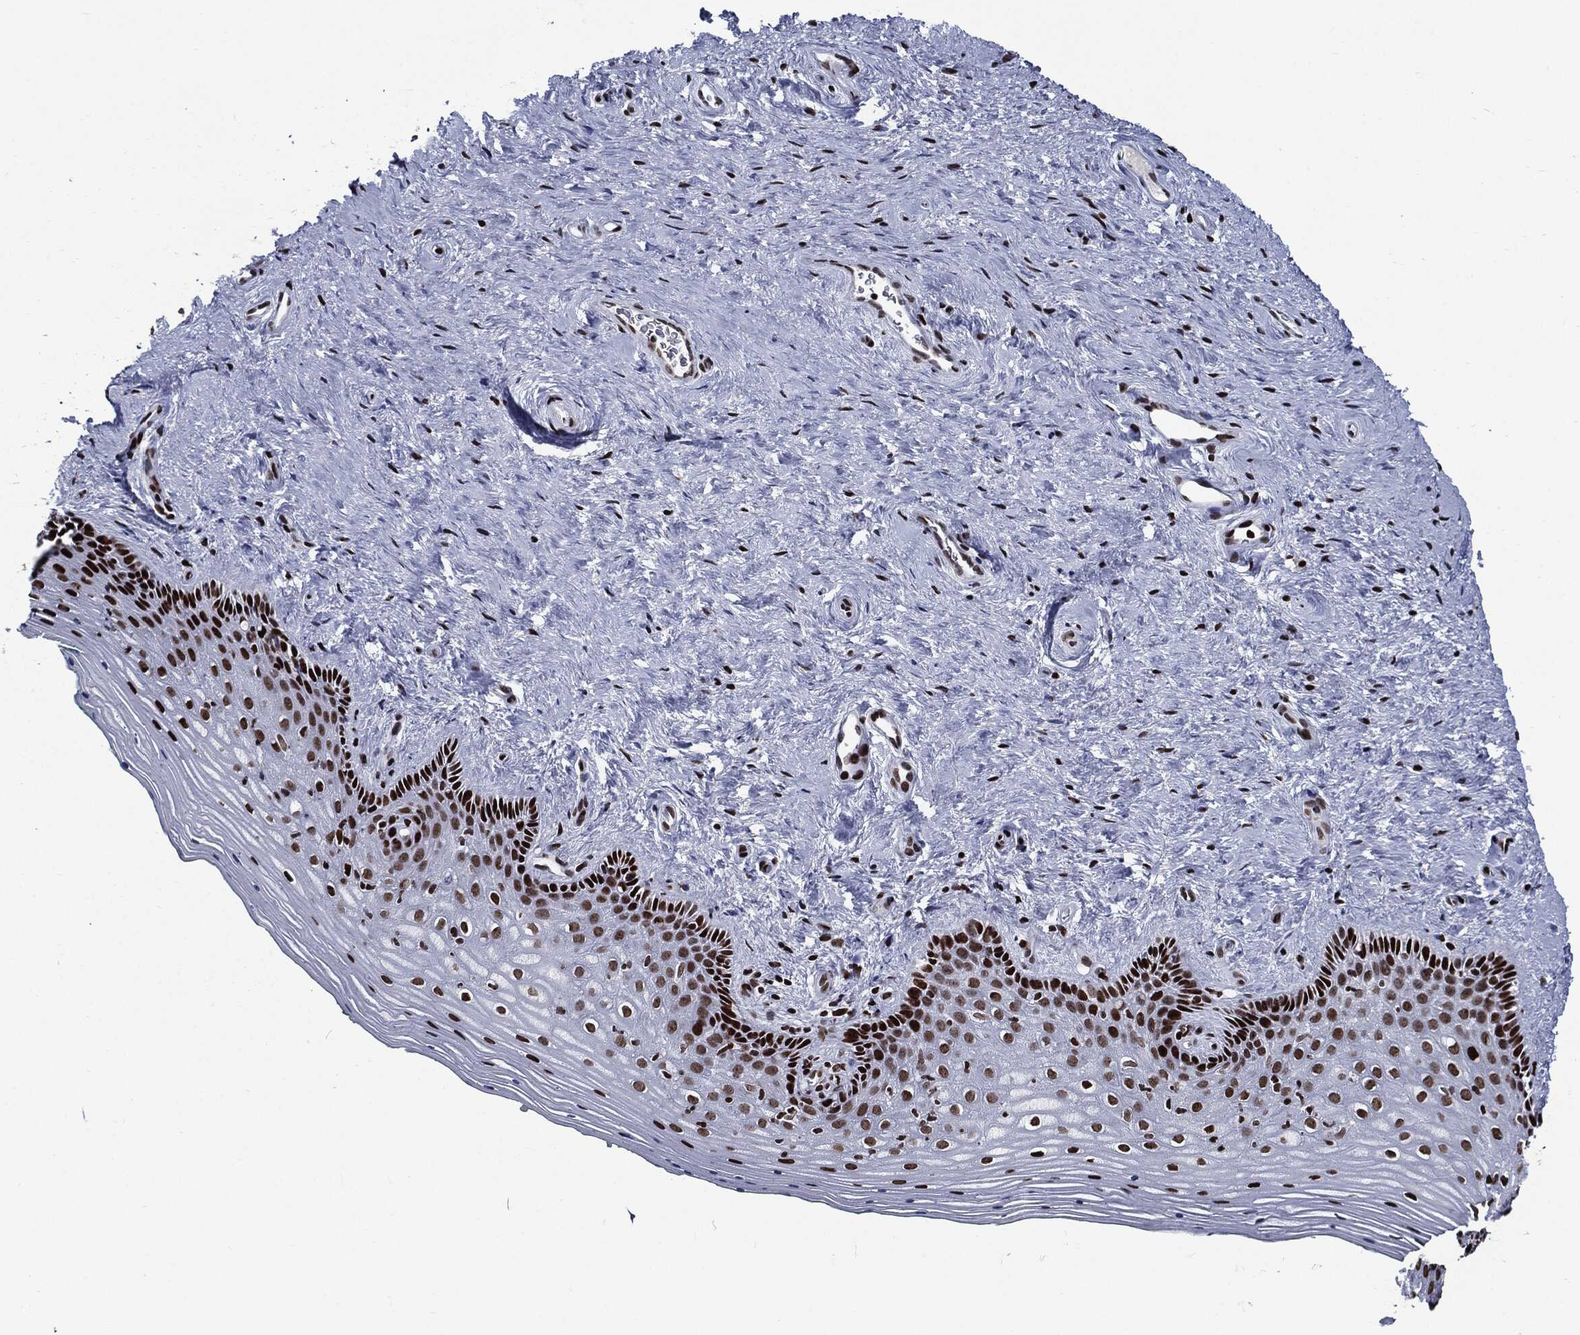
{"staining": {"intensity": "strong", "quantity": ">75%", "location": "nuclear"}, "tissue": "vagina", "cell_type": "Squamous epithelial cells", "image_type": "normal", "snomed": [{"axis": "morphology", "description": "Normal tissue, NOS"}, {"axis": "topography", "description": "Vagina"}], "caption": "Immunohistochemical staining of benign vagina exhibits >75% levels of strong nuclear protein expression in about >75% of squamous epithelial cells.", "gene": "ZFP91", "patient": {"sex": "female", "age": 45}}